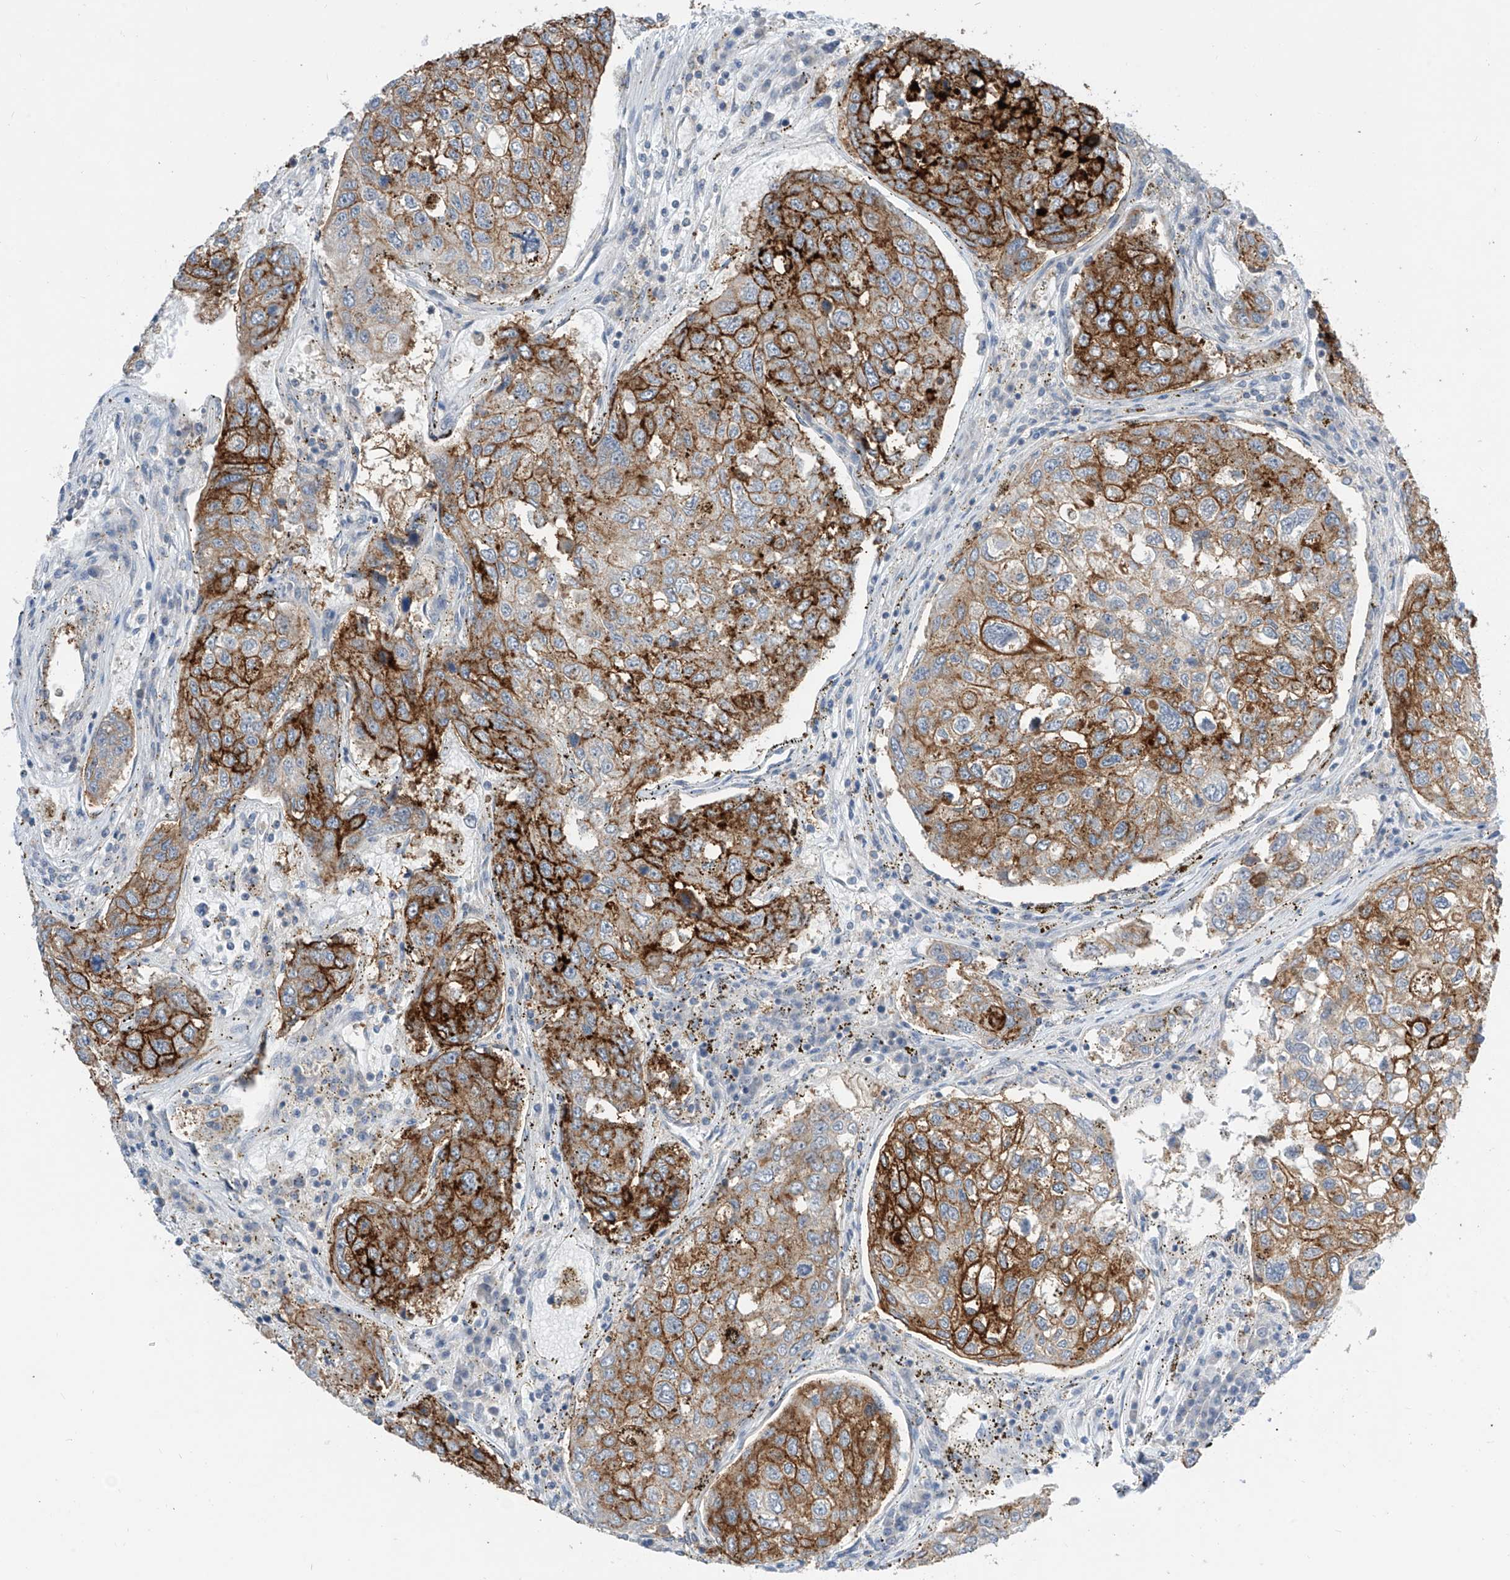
{"staining": {"intensity": "strong", "quantity": ">75%", "location": "cytoplasmic/membranous"}, "tissue": "urothelial cancer", "cell_type": "Tumor cells", "image_type": "cancer", "snomed": [{"axis": "morphology", "description": "Urothelial carcinoma, High grade"}, {"axis": "topography", "description": "Lymph node"}, {"axis": "topography", "description": "Urinary bladder"}], "caption": "Human urothelial cancer stained with a brown dye reveals strong cytoplasmic/membranous positive staining in approximately >75% of tumor cells.", "gene": "ABLIM2", "patient": {"sex": "male", "age": 51}}